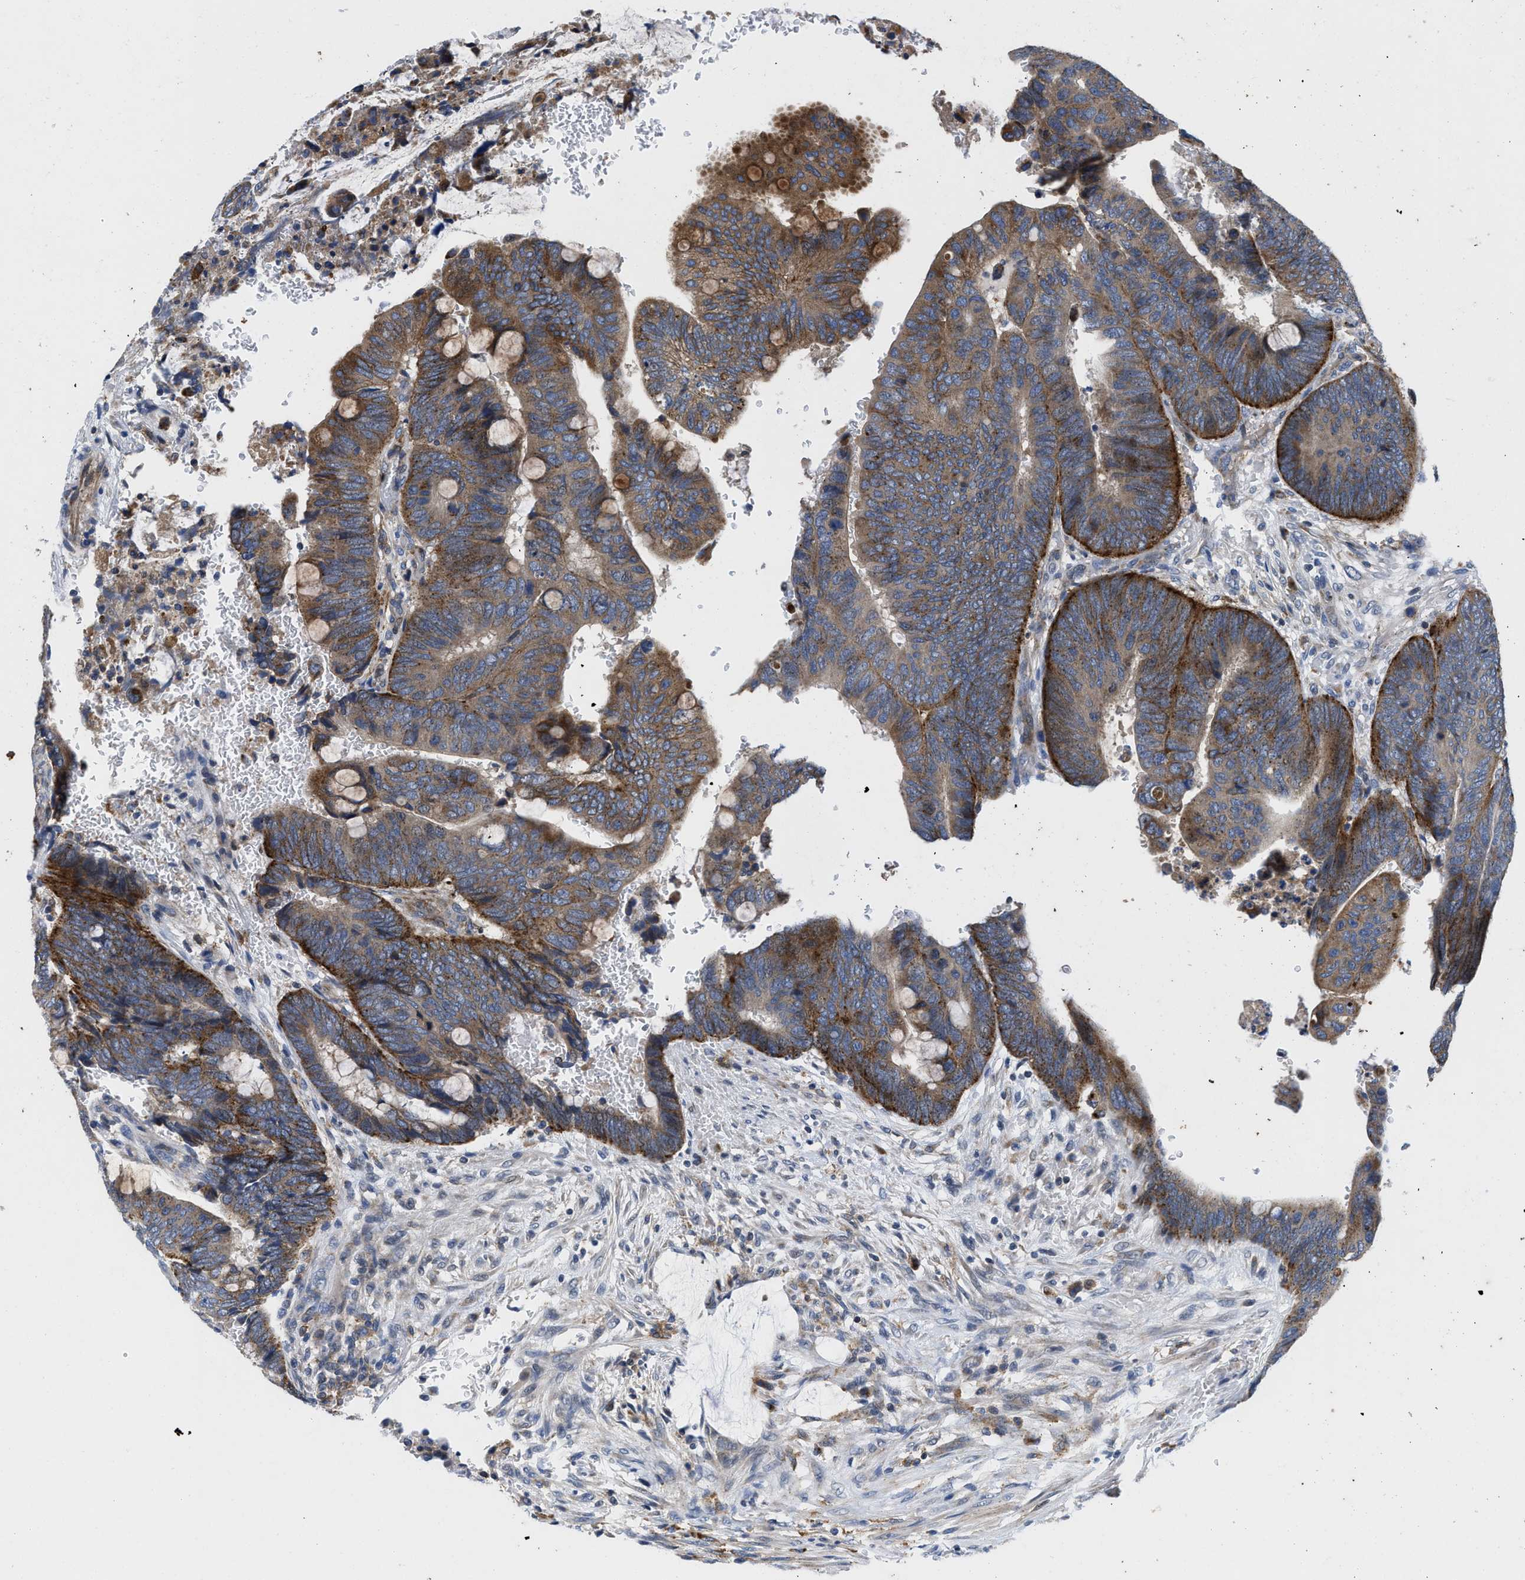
{"staining": {"intensity": "moderate", "quantity": ">75%", "location": "cytoplasmic/membranous"}, "tissue": "colorectal cancer", "cell_type": "Tumor cells", "image_type": "cancer", "snomed": [{"axis": "morphology", "description": "Normal tissue, NOS"}, {"axis": "morphology", "description": "Adenocarcinoma, NOS"}, {"axis": "topography", "description": "Rectum"}], "caption": "Approximately >75% of tumor cells in human adenocarcinoma (colorectal) display moderate cytoplasmic/membranous protein expression as visualized by brown immunohistochemical staining.", "gene": "ENPP4", "patient": {"sex": "male", "age": 92}}